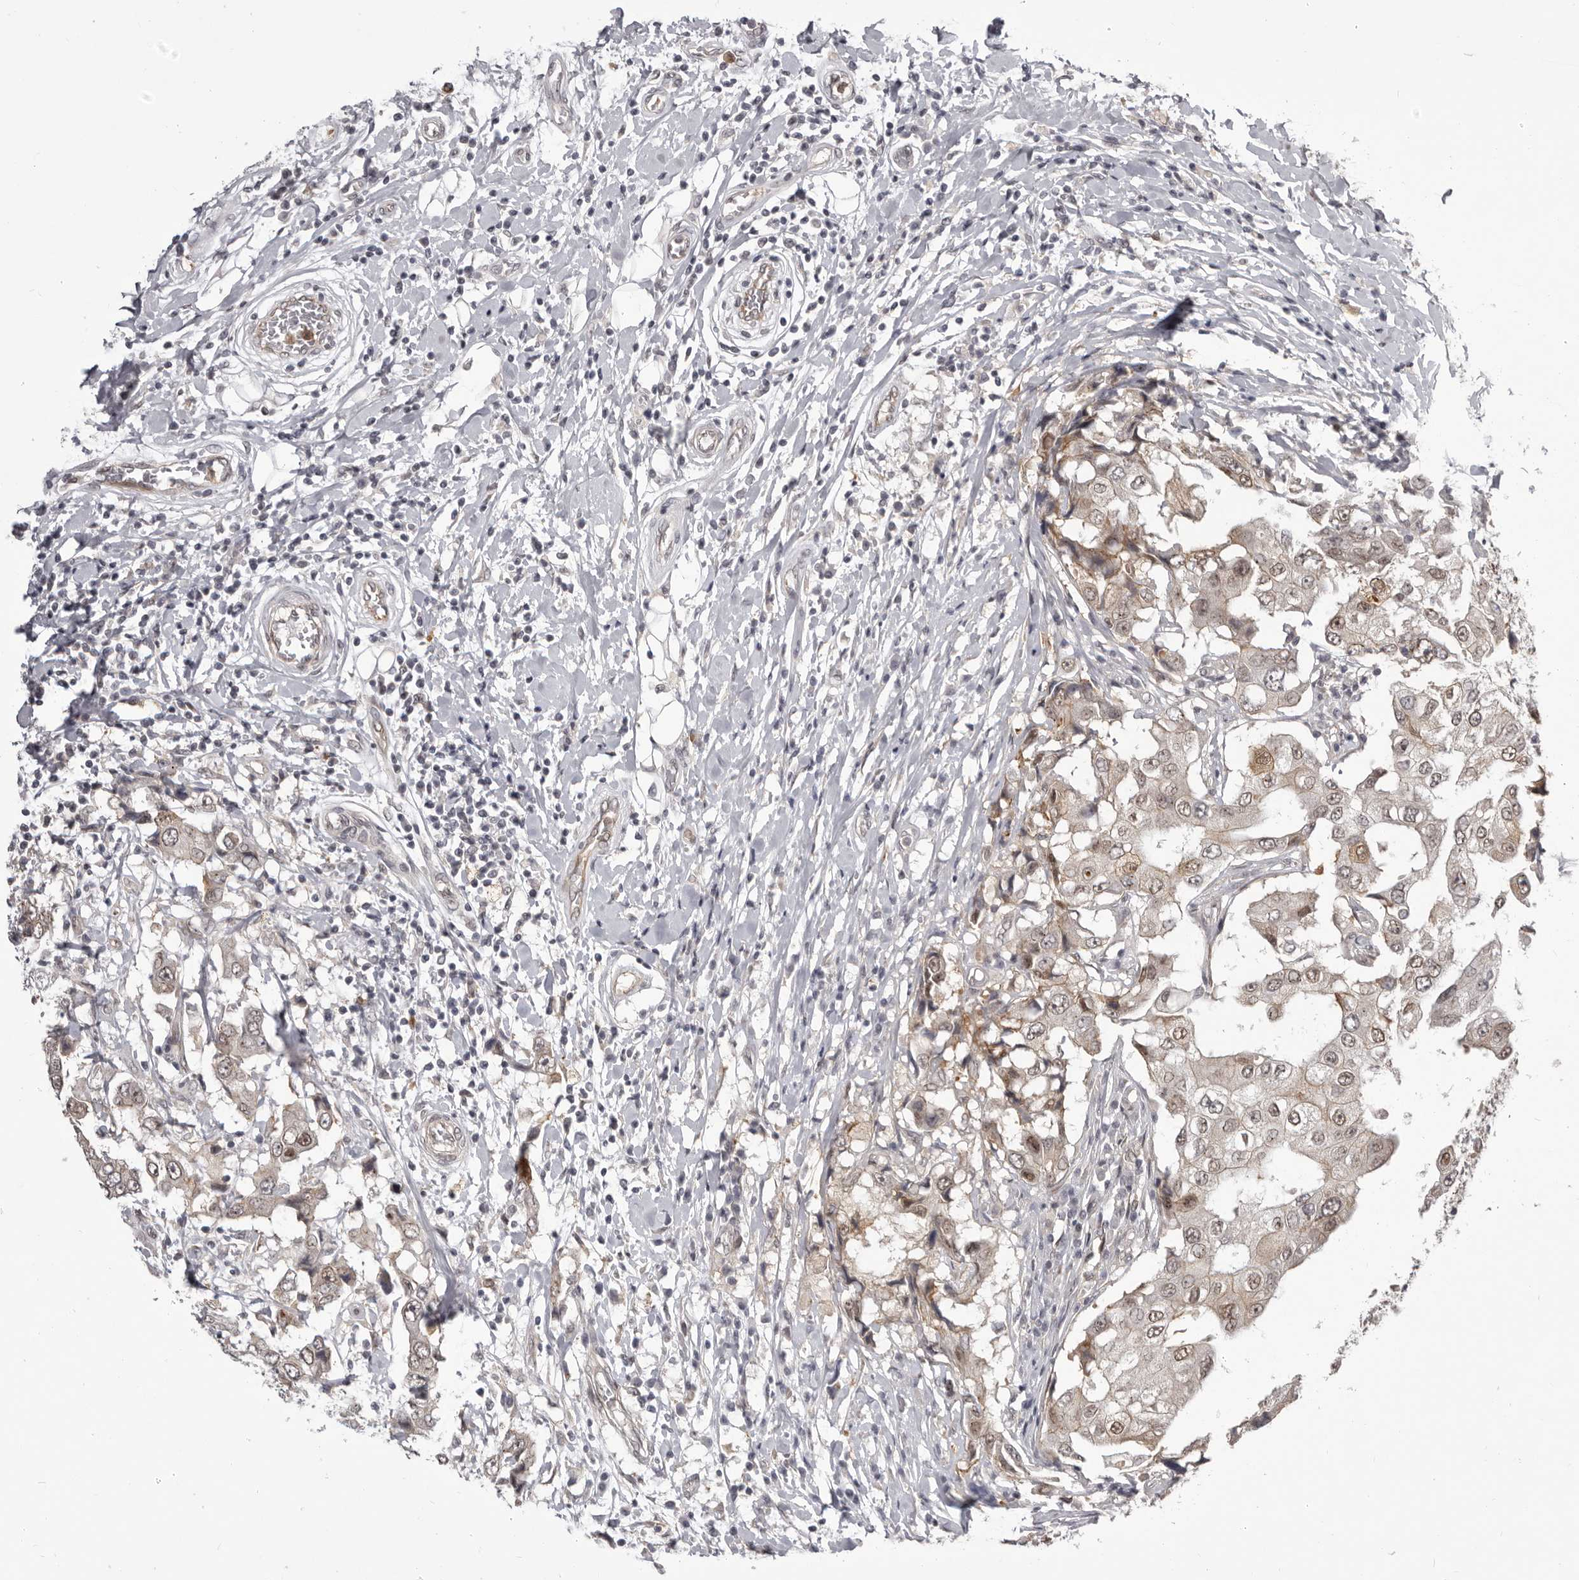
{"staining": {"intensity": "weak", "quantity": "<25%", "location": "cytoplasmic/membranous,nuclear"}, "tissue": "breast cancer", "cell_type": "Tumor cells", "image_type": "cancer", "snomed": [{"axis": "morphology", "description": "Duct carcinoma"}, {"axis": "topography", "description": "Breast"}], "caption": "Protein analysis of breast cancer (intraductal carcinoma) shows no significant positivity in tumor cells.", "gene": "RNF2", "patient": {"sex": "female", "age": 27}}